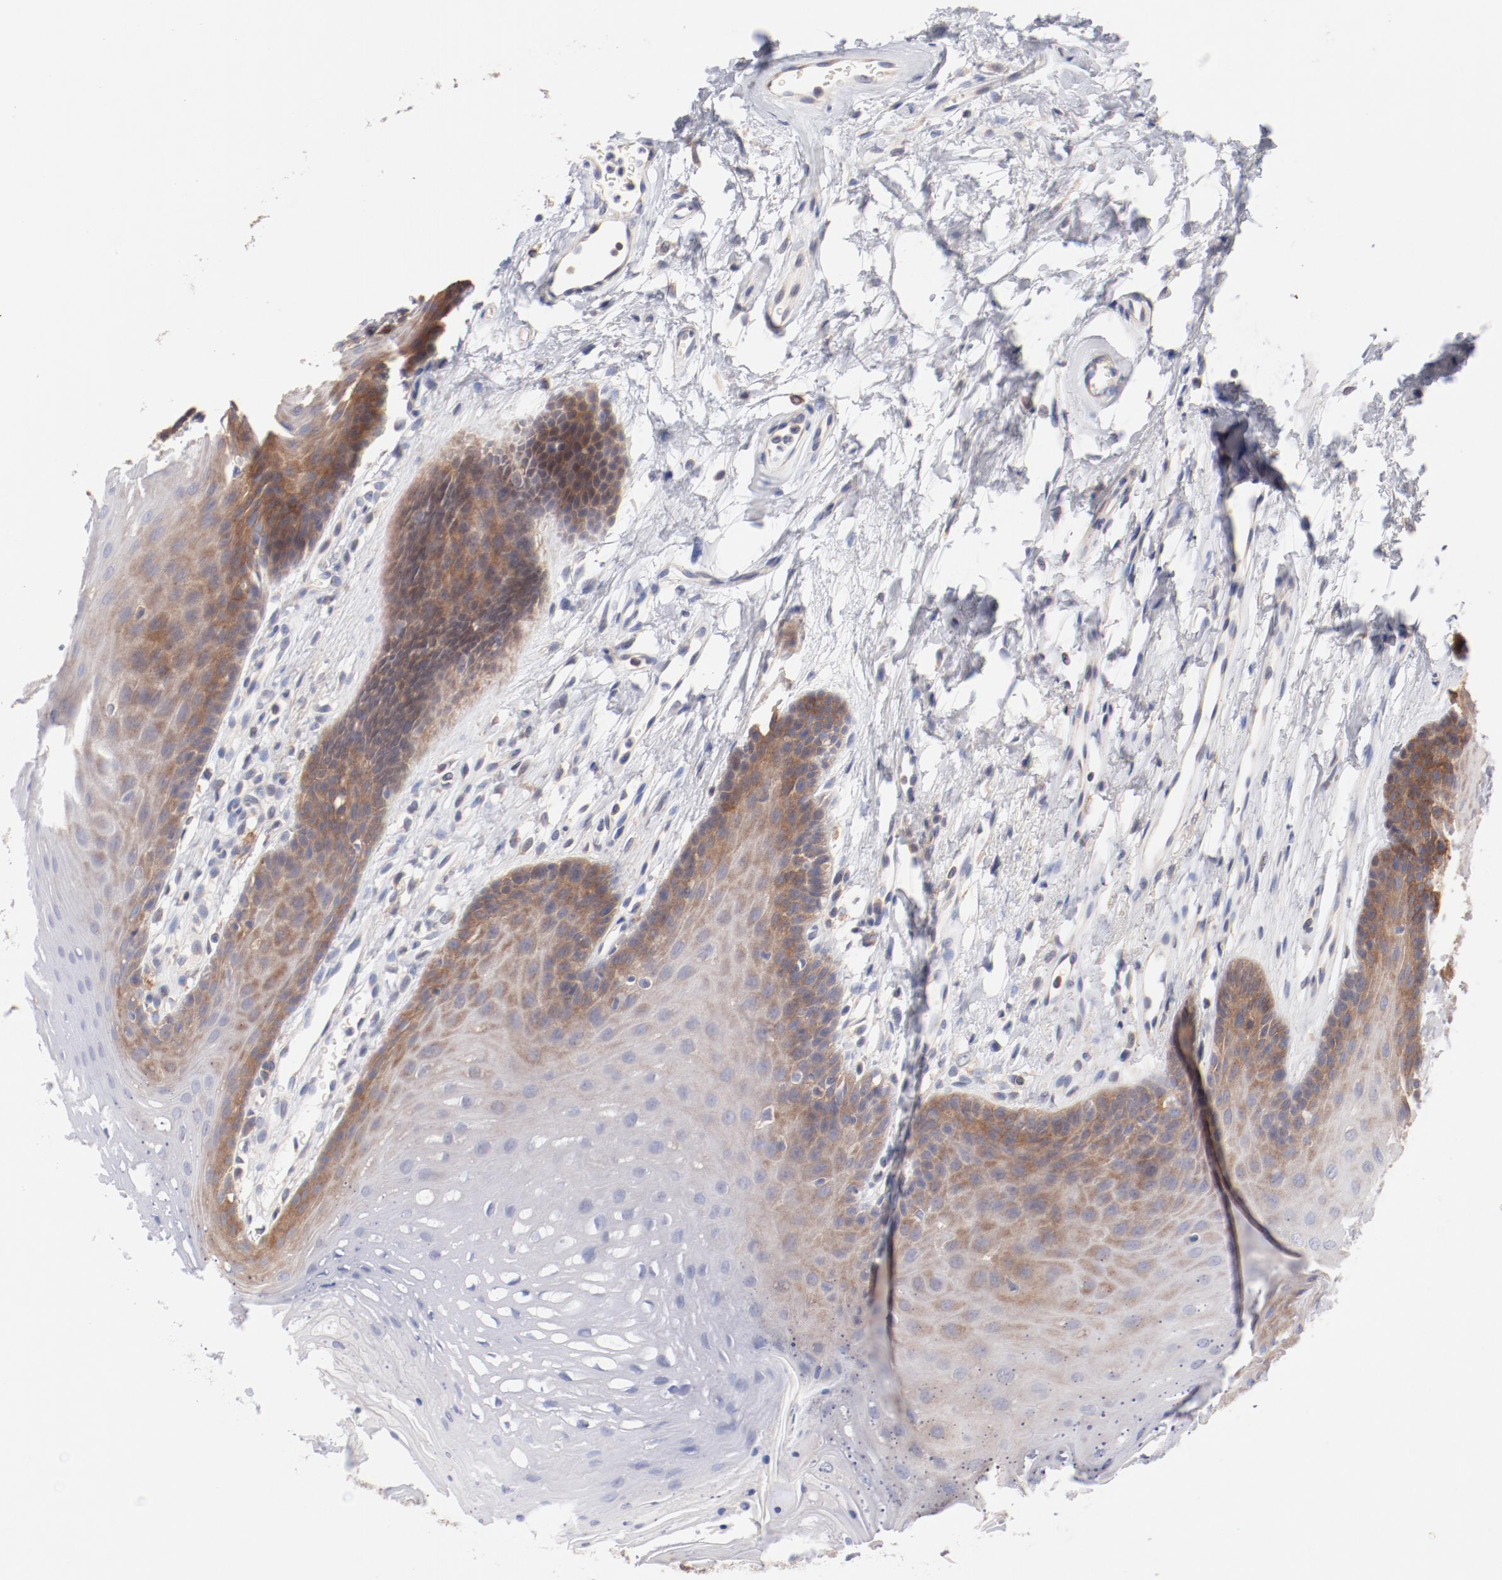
{"staining": {"intensity": "weak", "quantity": "<25%", "location": "cytoplasmic/membranous"}, "tissue": "oral mucosa", "cell_type": "Squamous epithelial cells", "image_type": "normal", "snomed": [{"axis": "morphology", "description": "Normal tissue, NOS"}, {"axis": "topography", "description": "Oral tissue"}], "caption": "Immunohistochemistry histopathology image of normal oral mucosa: human oral mucosa stained with DAB (3,3'-diaminobenzidine) exhibits no significant protein staining in squamous epithelial cells.", "gene": "SETD3", "patient": {"sex": "male", "age": 62}}